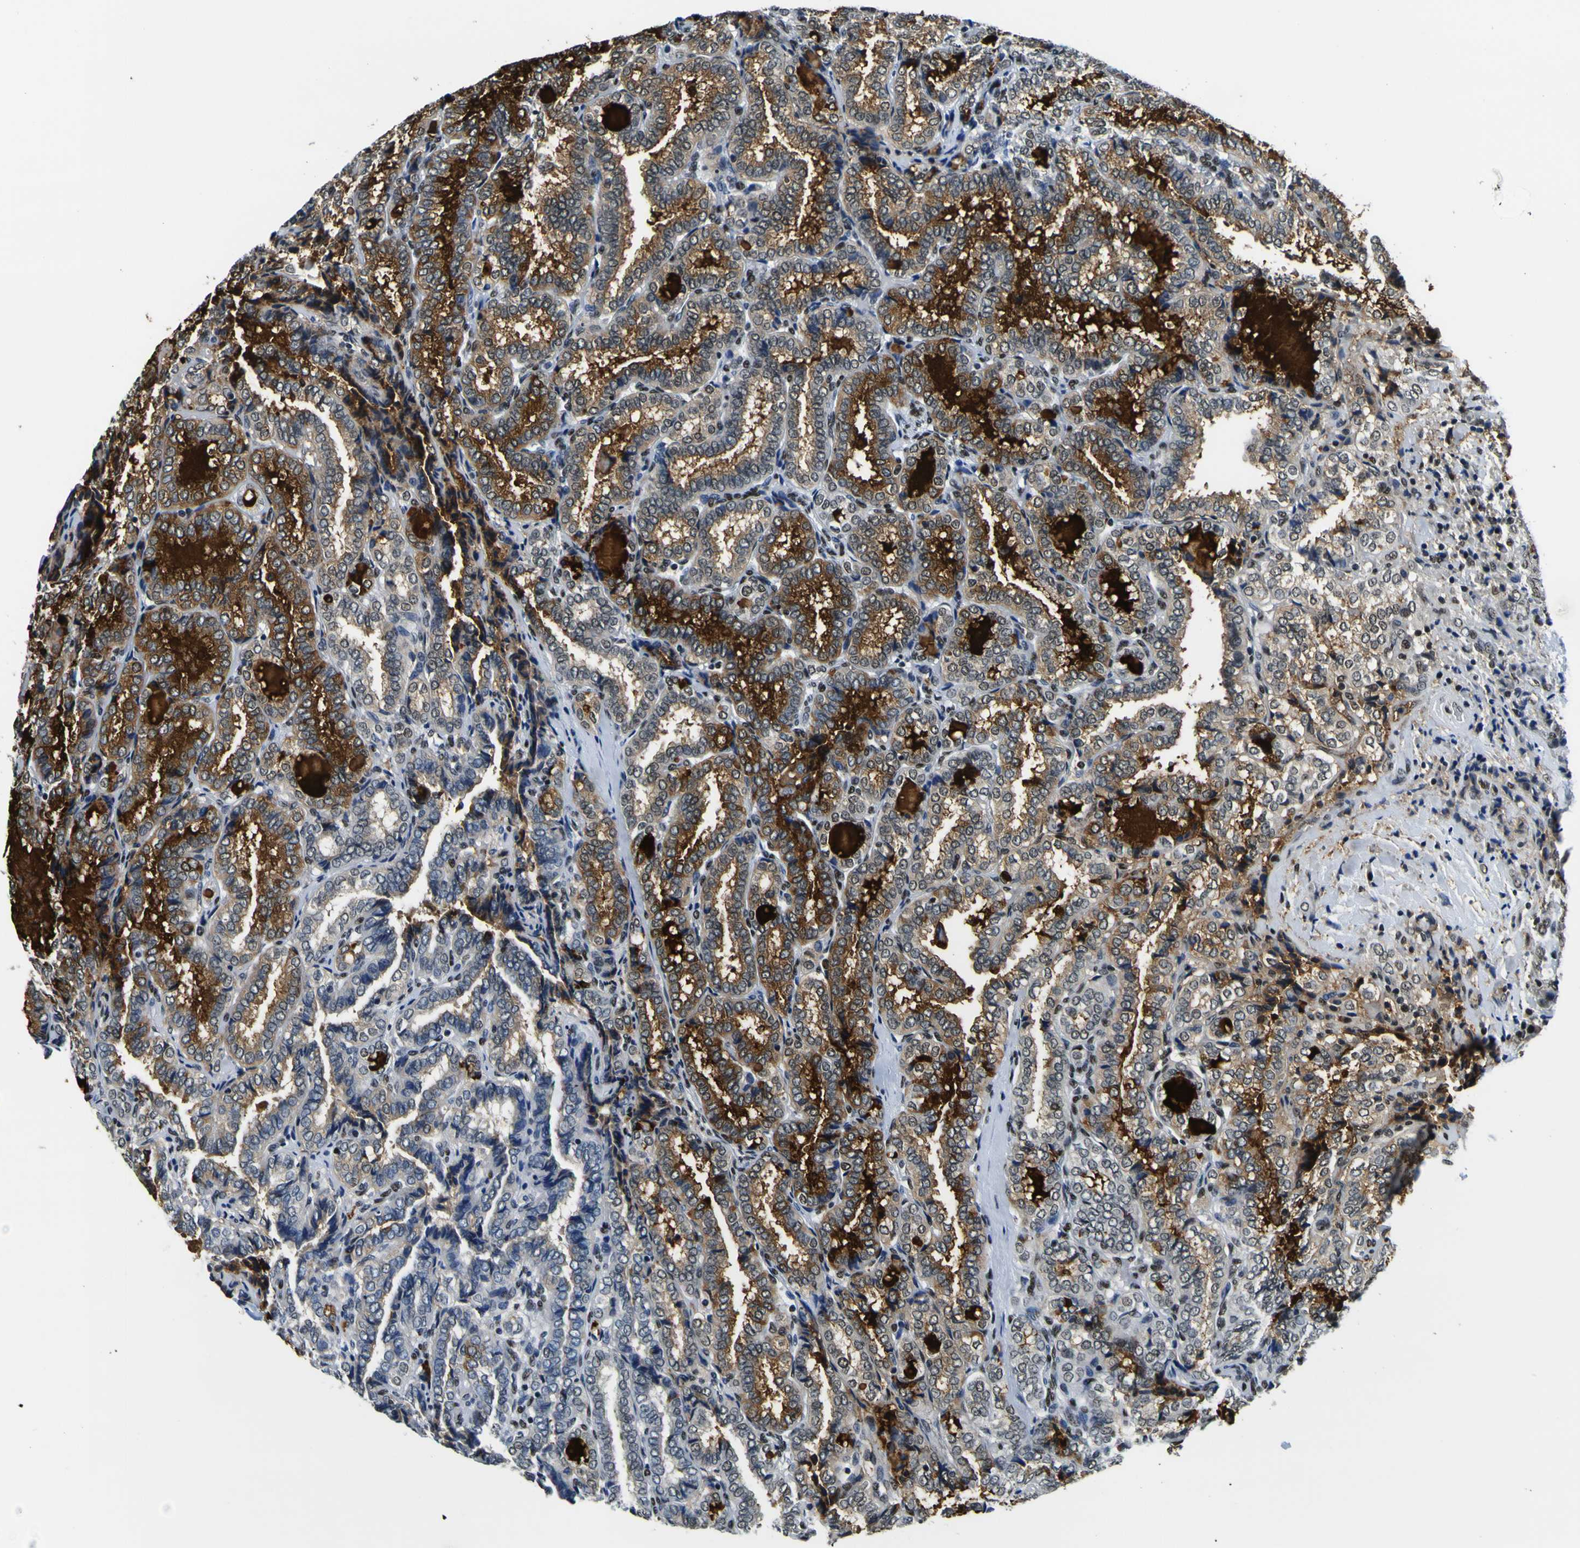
{"staining": {"intensity": "weak", "quantity": "25%-75%", "location": "cytoplasmic/membranous,nuclear"}, "tissue": "thyroid cancer", "cell_type": "Tumor cells", "image_type": "cancer", "snomed": [{"axis": "morphology", "description": "Normal tissue, NOS"}, {"axis": "morphology", "description": "Papillary adenocarcinoma, NOS"}, {"axis": "topography", "description": "Thyroid gland"}], "caption": "This is an image of immunohistochemistry staining of thyroid papillary adenocarcinoma, which shows weak positivity in the cytoplasmic/membranous and nuclear of tumor cells.", "gene": "SP1", "patient": {"sex": "female", "age": 30}}